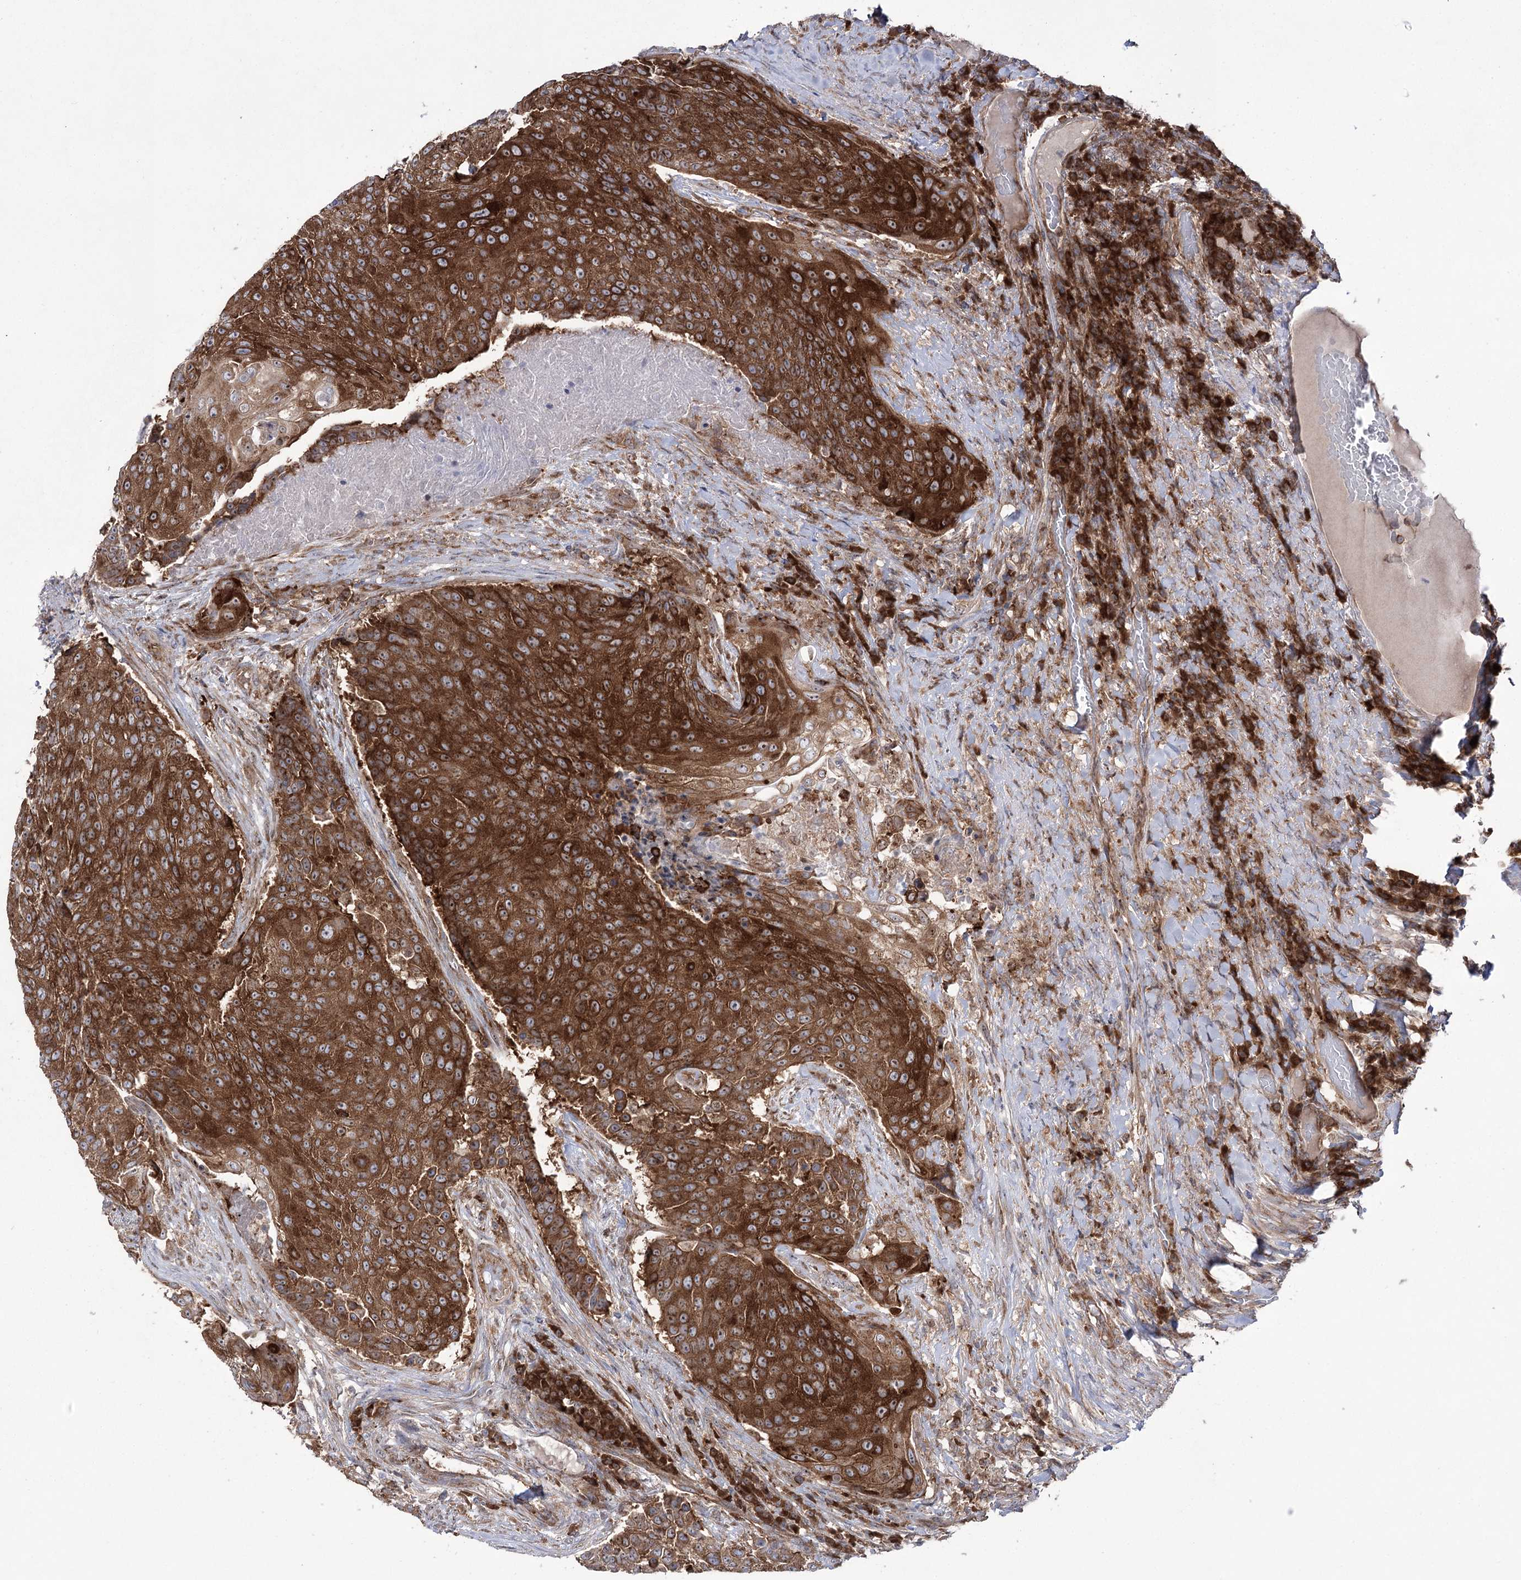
{"staining": {"intensity": "strong", "quantity": ">75%", "location": "cytoplasmic/membranous"}, "tissue": "urothelial cancer", "cell_type": "Tumor cells", "image_type": "cancer", "snomed": [{"axis": "morphology", "description": "Urothelial carcinoma, High grade"}, {"axis": "topography", "description": "Urinary bladder"}], "caption": "An IHC micrograph of neoplastic tissue is shown. Protein staining in brown labels strong cytoplasmic/membranous positivity in urothelial carcinoma (high-grade) within tumor cells.", "gene": "ZNF622", "patient": {"sex": "female", "age": 63}}